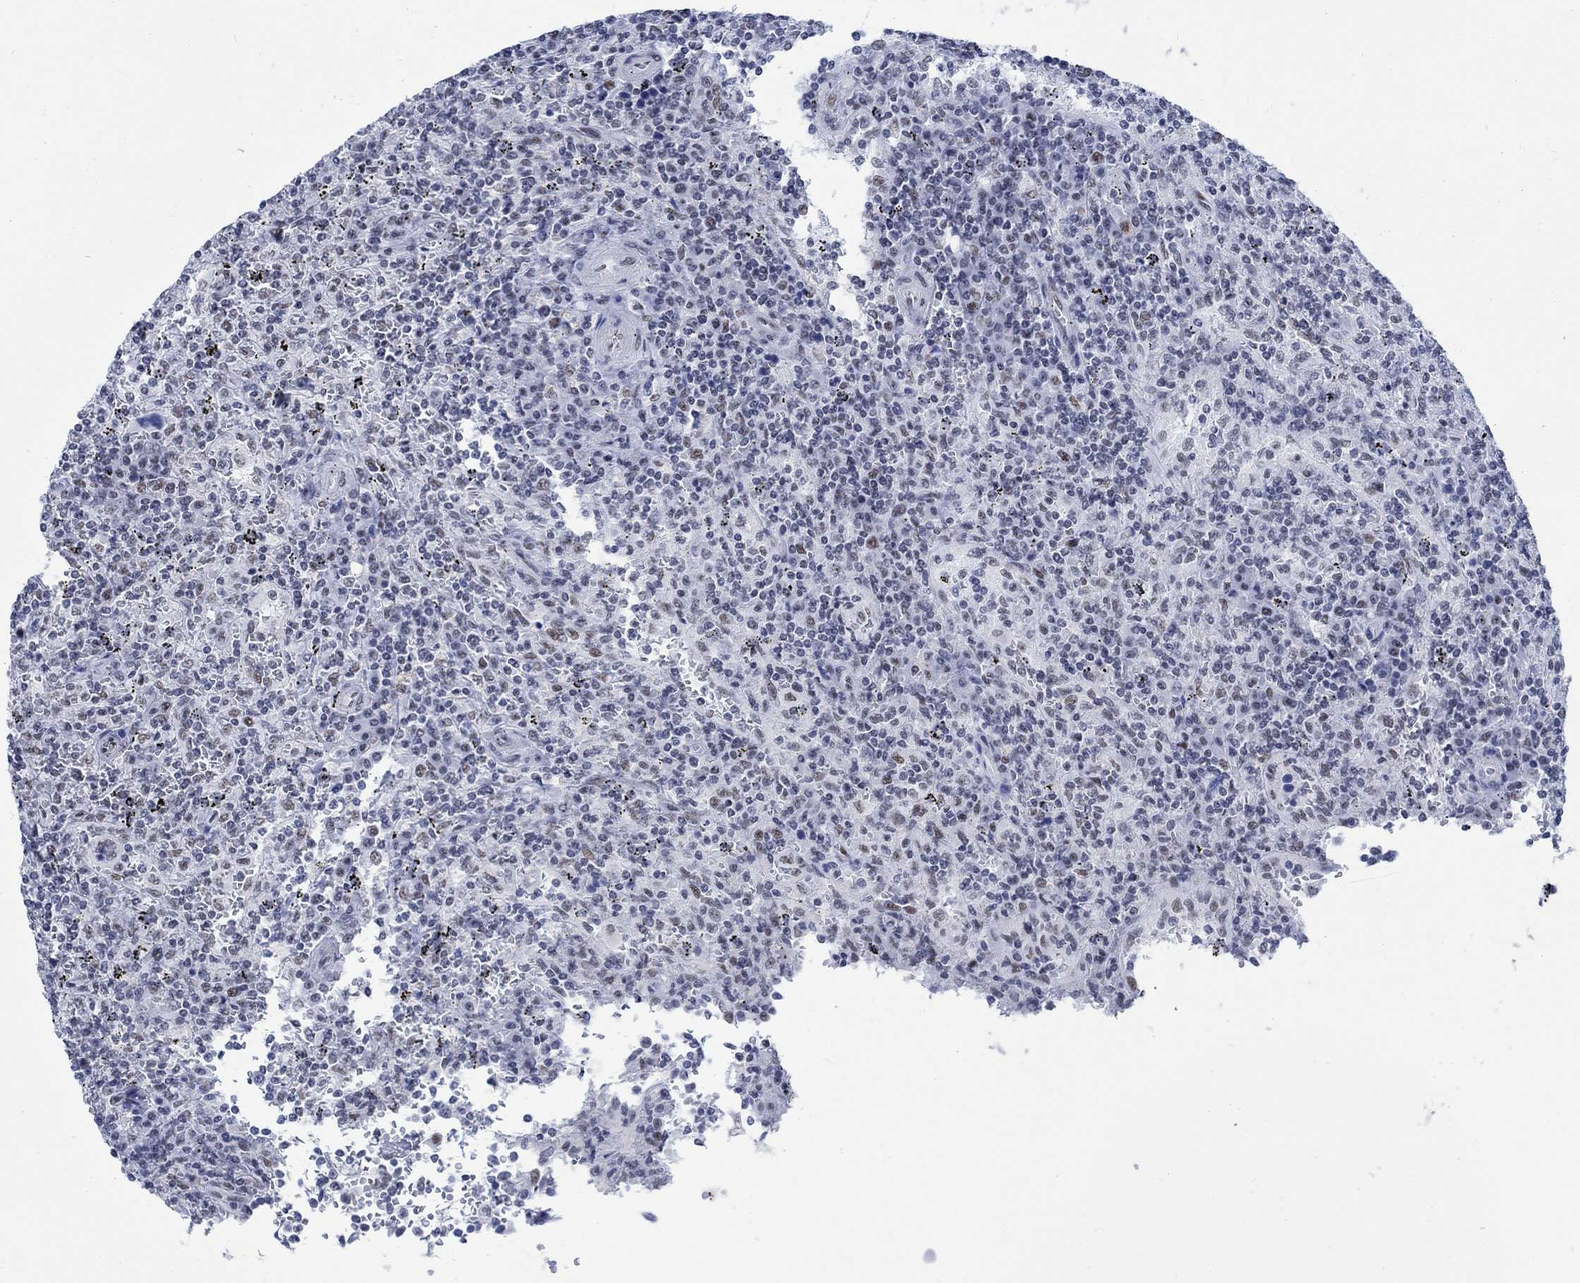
{"staining": {"intensity": "negative", "quantity": "none", "location": "none"}, "tissue": "lymphoma", "cell_type": "Tumor cells", "image_type": "cancer", "snomed": [{"axis": "morphology", "description": "Malignant lymphoma, non-Hodgkin's type, Low grade"}, {"axis": "topography", "description": "Spleen"}], "caption": "High power microscopy photomicrograph of an immunohistochemistry (IHC) histopathology image of lymphoma, revealing no significant positivity in tumor cells.", "gene": "DLK1", "patient": {"sex": "male", "age": 62}}